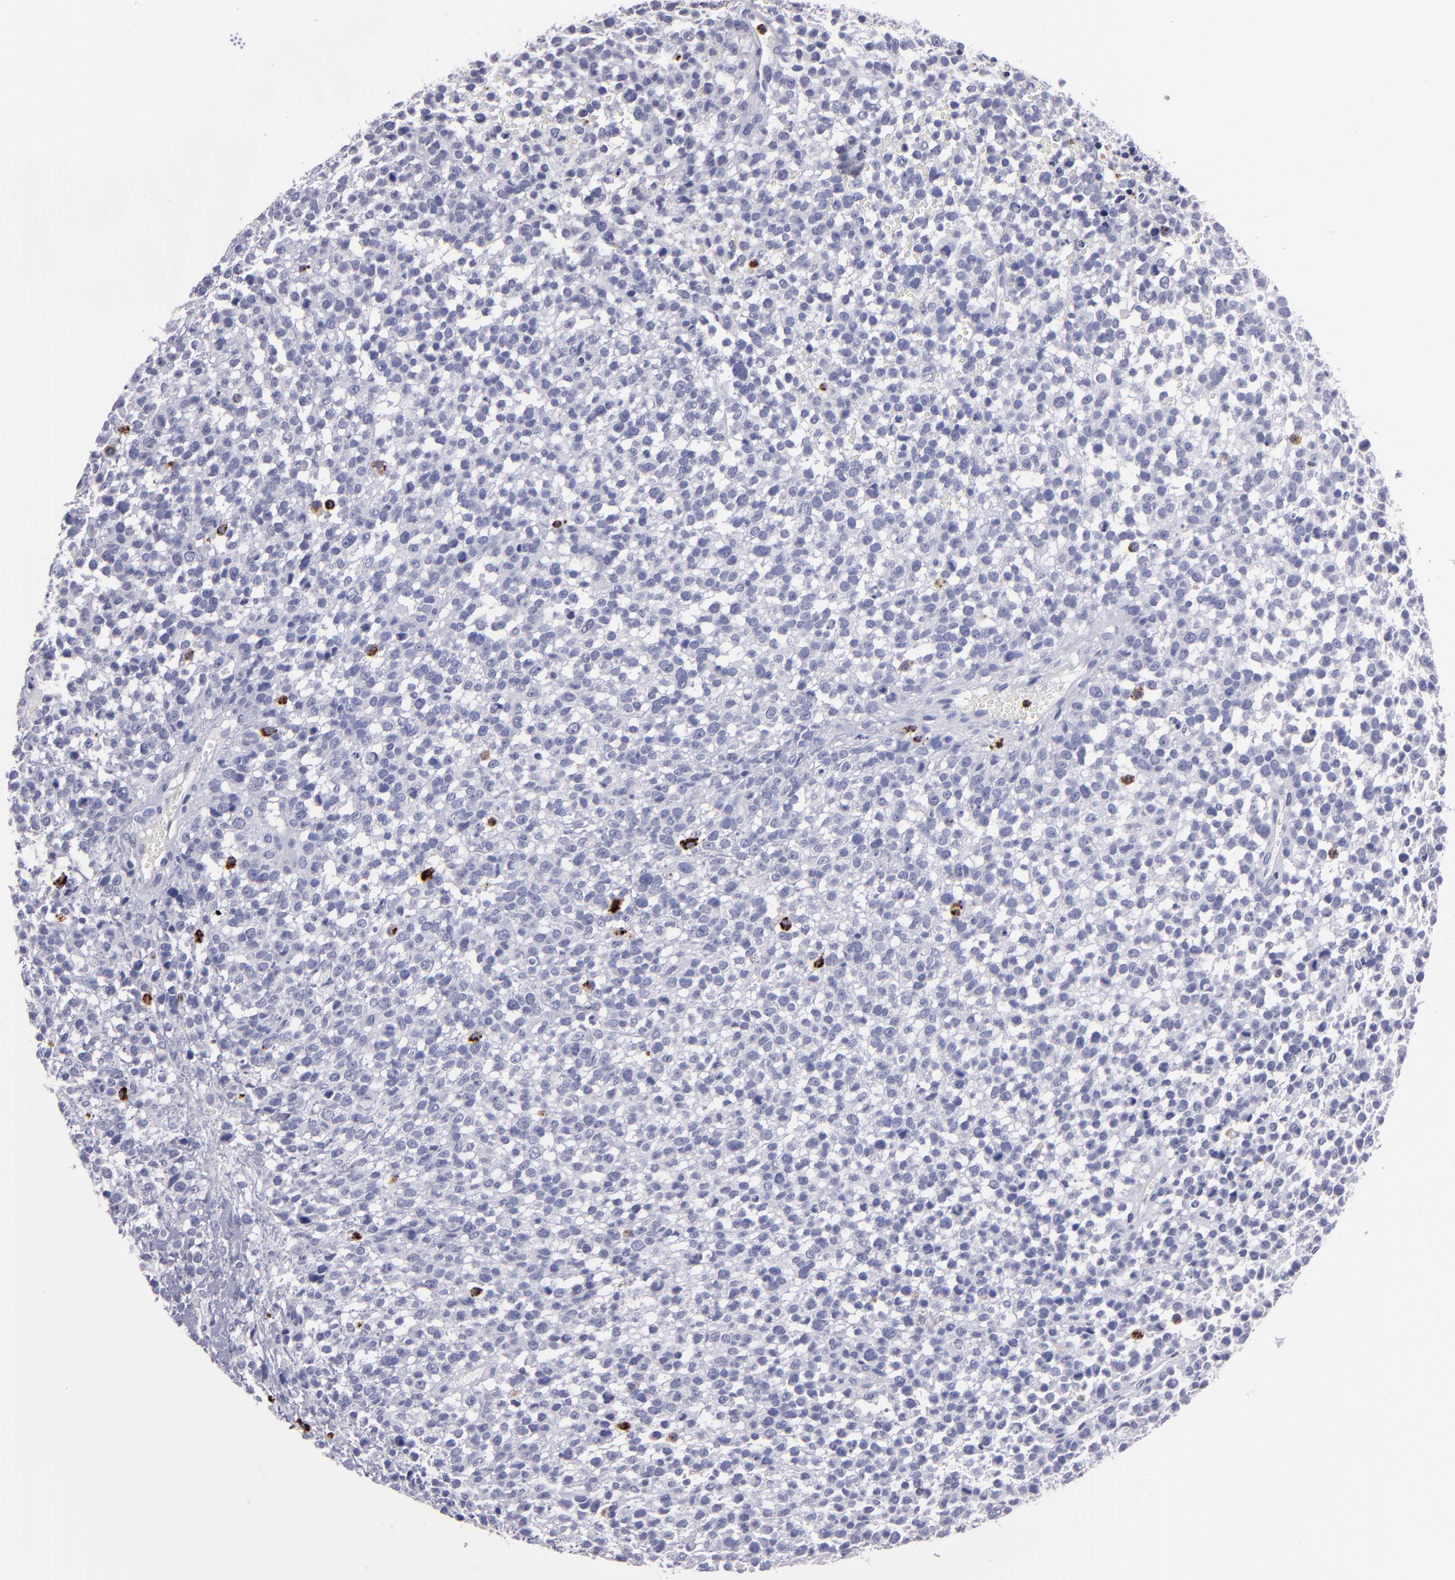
{"staining": {"intensity": "negative", "quantity": "none", "location": "none"}, "tissue": "glioma", "cell_type": "Tumor cells", "image_type": "cancer", "snomed": [{"axis": "morphology", "description": "Glioma, malignant, High grade"}, {"axis": "topography", "description": "Brain"}], "caption": "Immunohistochemical staining of human glioma shows no significant staining in tumor cells.", "gene": "CTSS", "patient": {"sex": "male", "age": 66}}